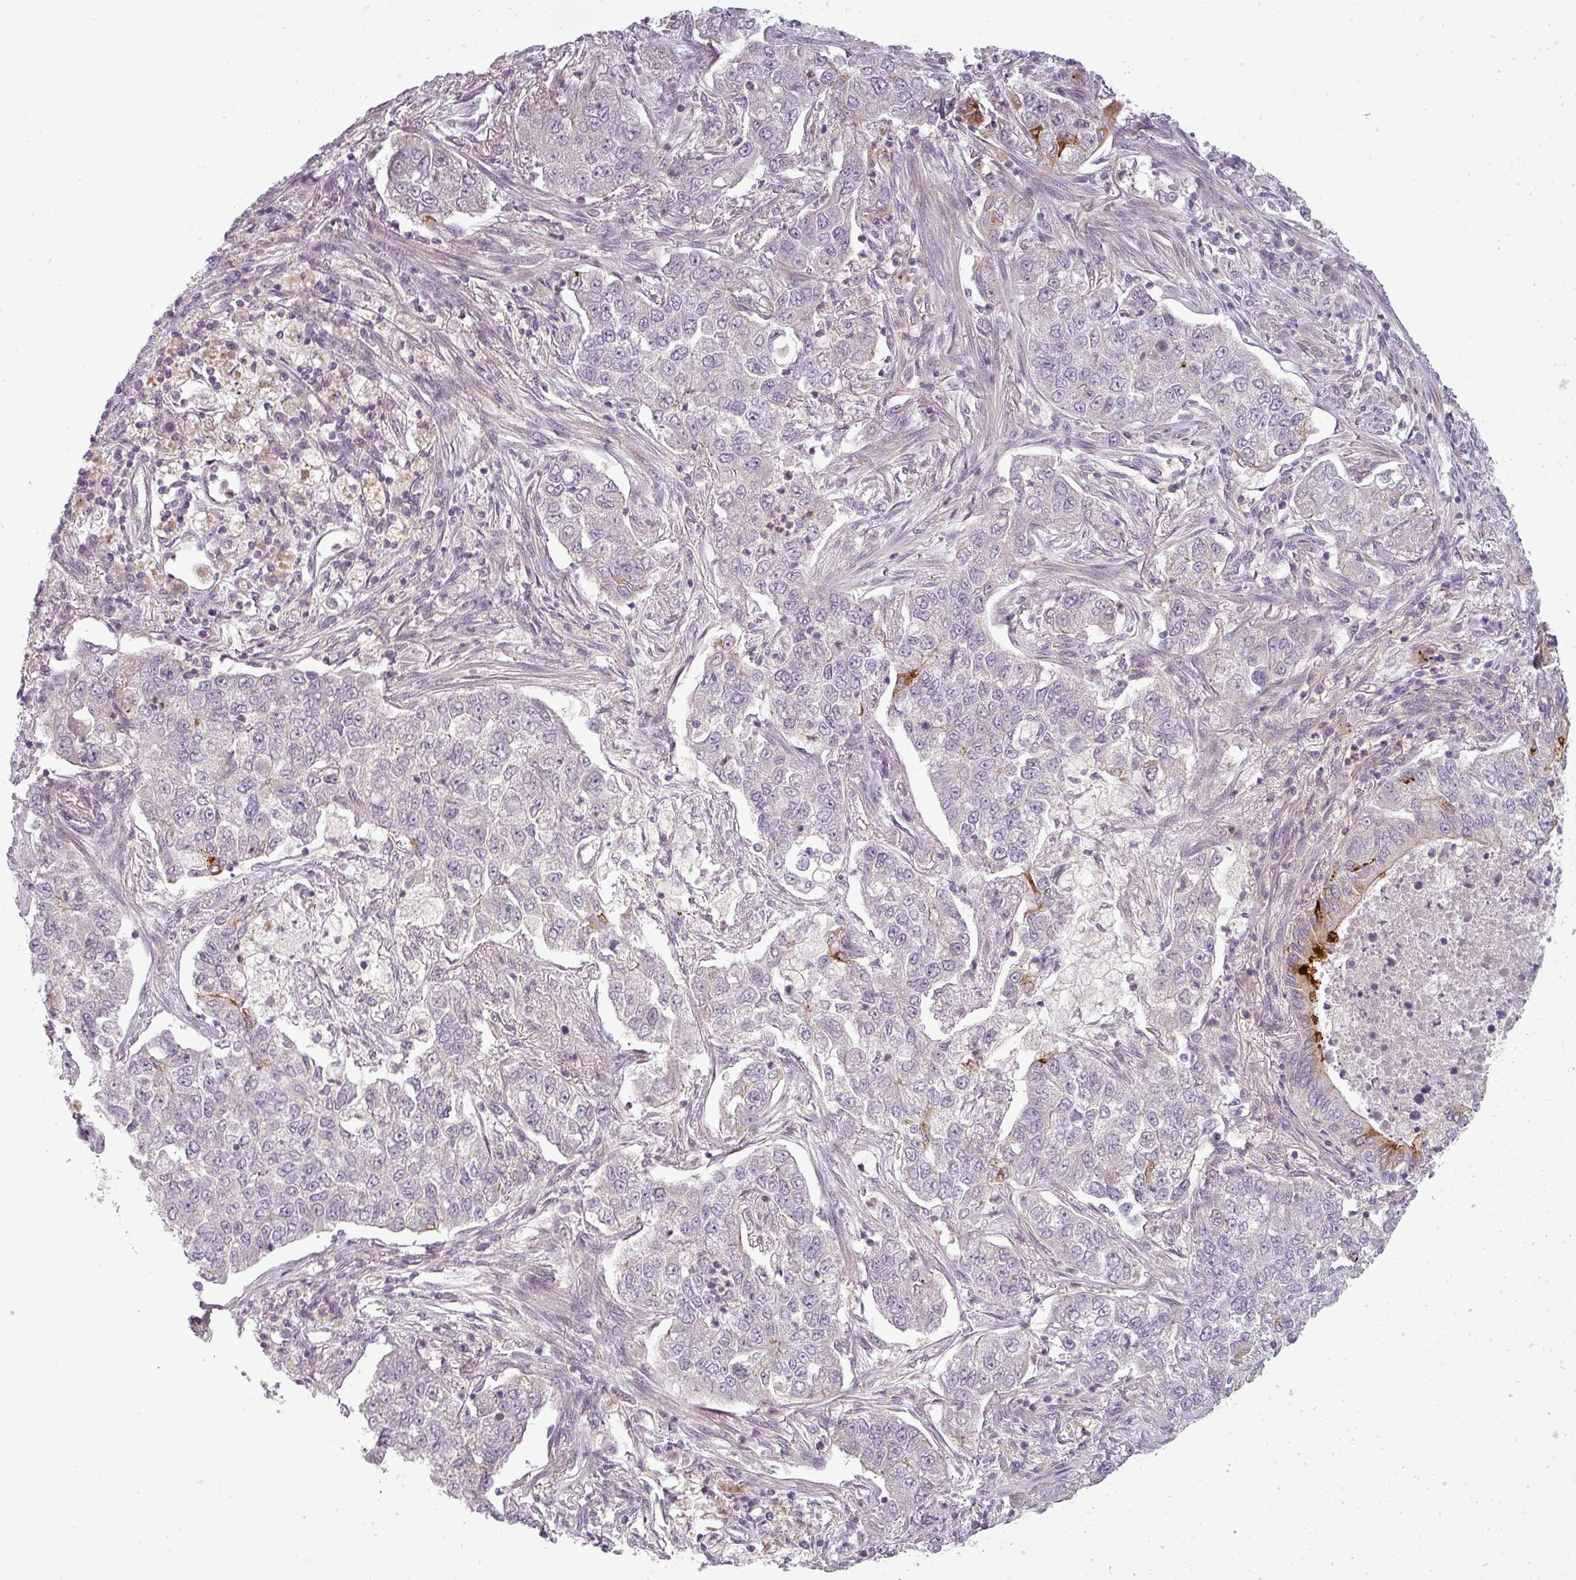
{"staining": {"intensity": "moderate", "quantity": "<25%", "location": "cytoplasmic/membranous"}, "tissue": "lung cancer", "cell_type": "Tumor cells", "image_type": "cancer", "snomed": [{"axis": "morphology", "description": "Squamous cell carcinoma, NOS"}, {"axis": "topography", "description": "Lung"}], "caption": "Immunohistochemistry (IHC) micrograph of neoplastic tissue: human lung cancer (squamous cell carcinoma) stained using immunohistochemistry exhibits low levels of moderate protein expression localized specifically in the cytoplasmic/membranous of tumor cells, appearing as a cytoplasmic/membranous brown color.", "gene": "SLC16A9", "patient": {"sex": "male", "age": 74}}